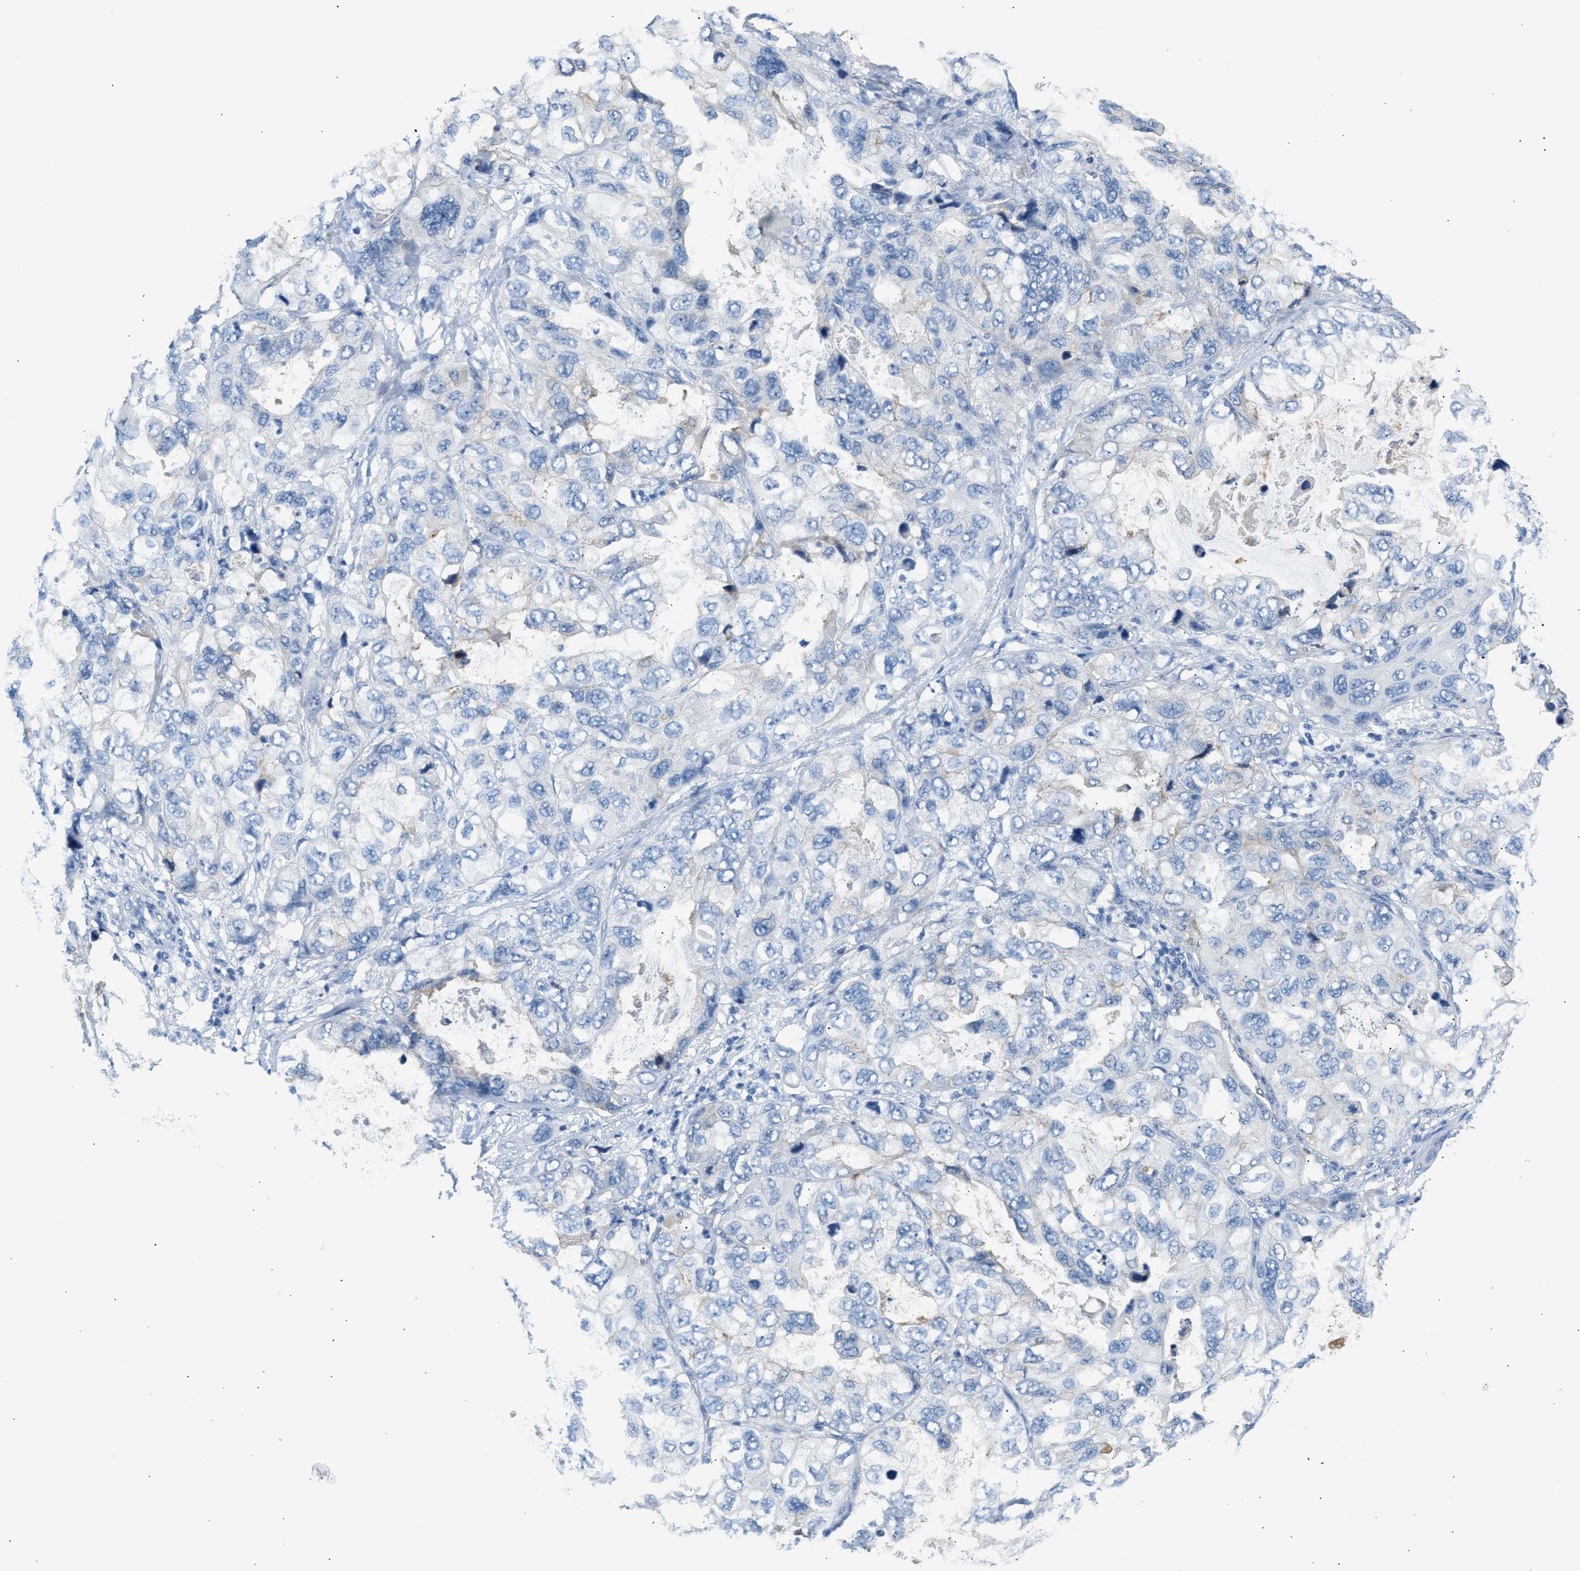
{"staining": {"intensity": "negative", "quantity": "none", "location": "none"}, "tissue": "lung cancer", "cell_type": "Tumor cells", "image_type": "cancer", "snomed": [{"axis": "morphology", "description": "Squamous cell carcinoma, NOS"}, {"axis": "topography", "description": "Lung"}], "caption": "Protein analysis of lung squamous cell carcinoma demonstrates no significant positivity in tumor cells.", "gene": "ERBB2", "patient": {"sex": "female", "age": 73}}